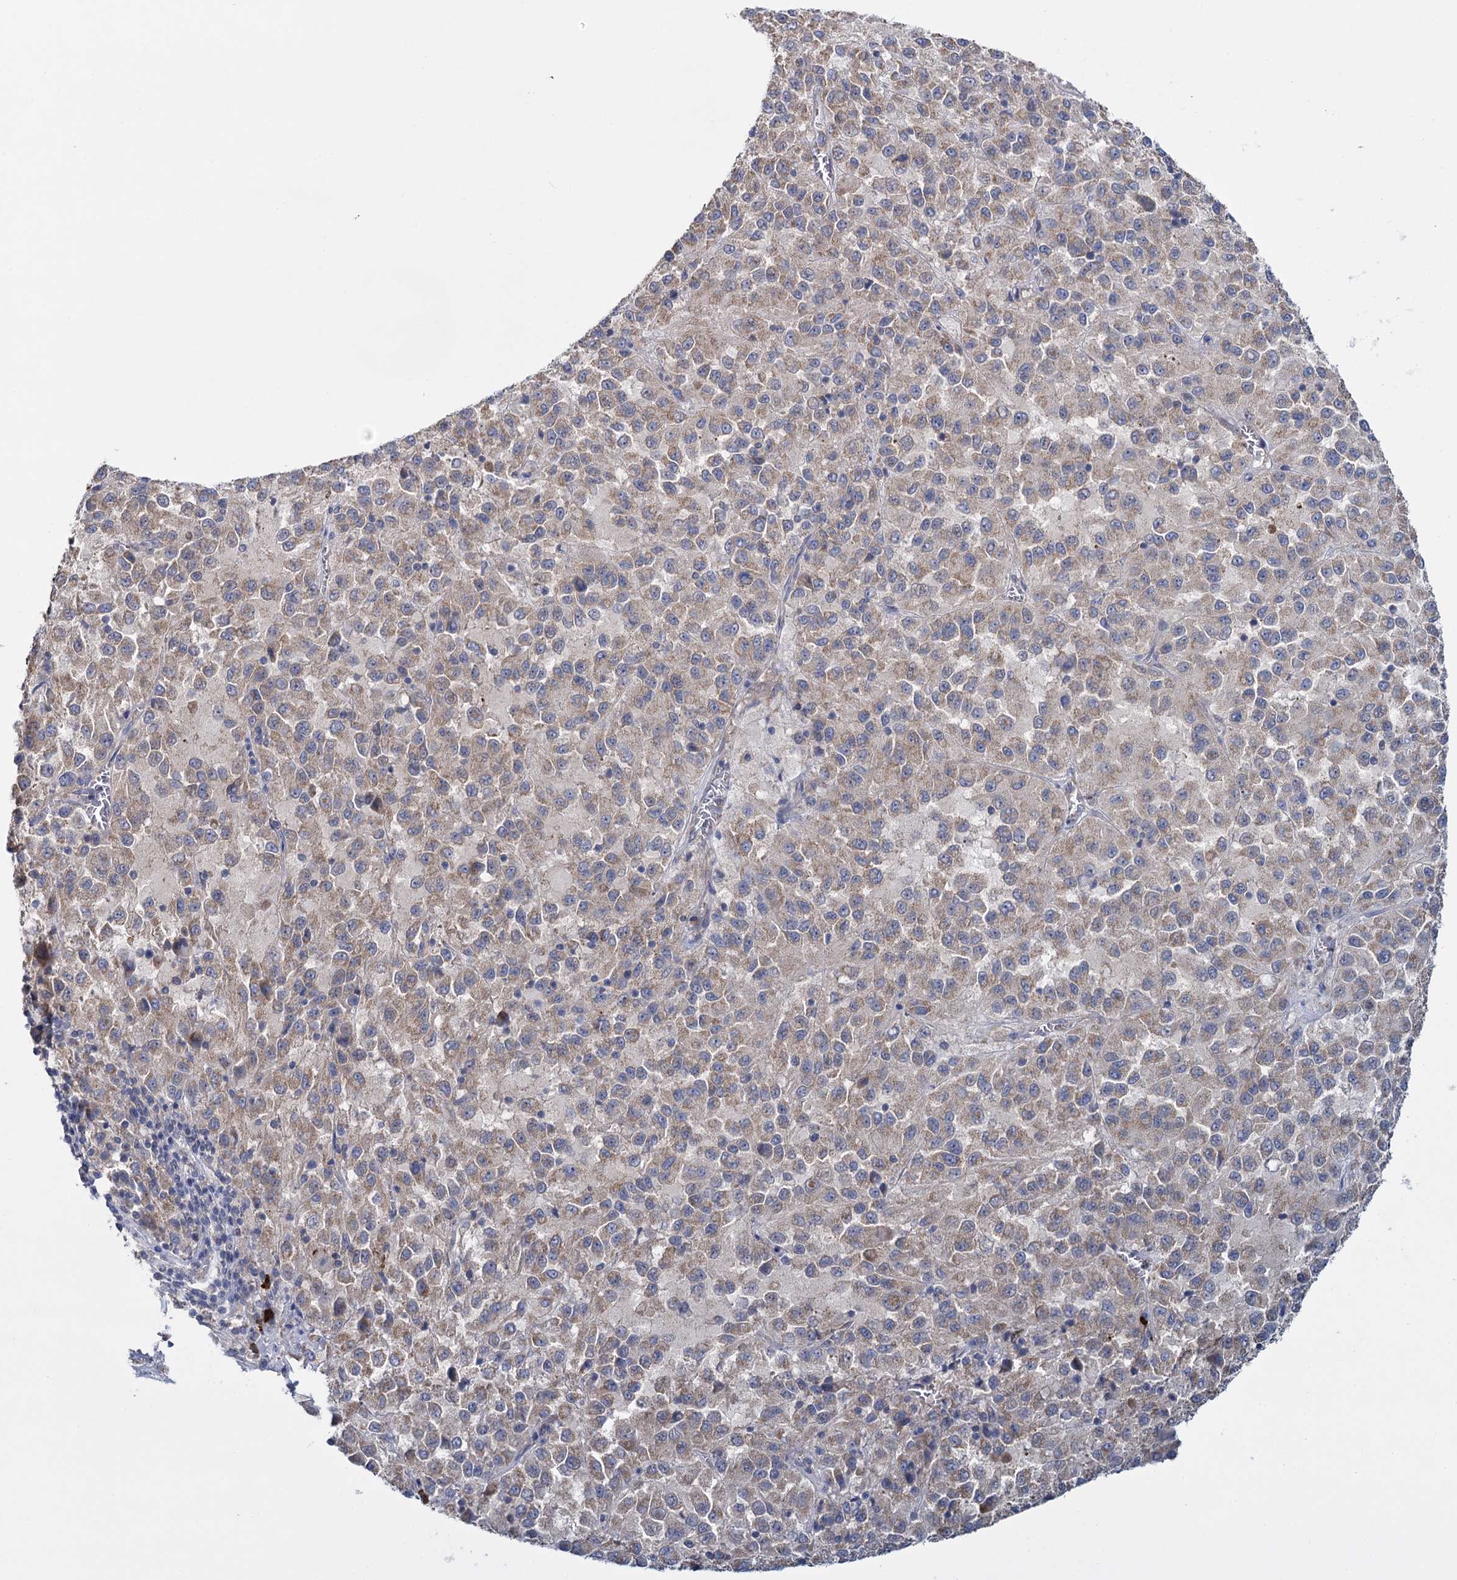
{"staining": {"intensity": "moderate", "quantity": ">75%", "location": "cytoplasmic/membranous"}, "tissue": "melanoma", "cell_type": "Tumor cells", "image_type": "cancer", "snomed": [{"axis": "morphology", "description": "Malignant melanoma, Metastatic site"}, {"axis": "topography", "description": "Lung"}], "caption": "Immunohistochemistry (IHC) of human malignant melanoma (metastatic site) demonstrates medium levels of moderate cytoplasmic/membranous staining in about >75% of tumor cells.", "gene": "GSTM2", "patient": {"sex": "male", "age": 64}}